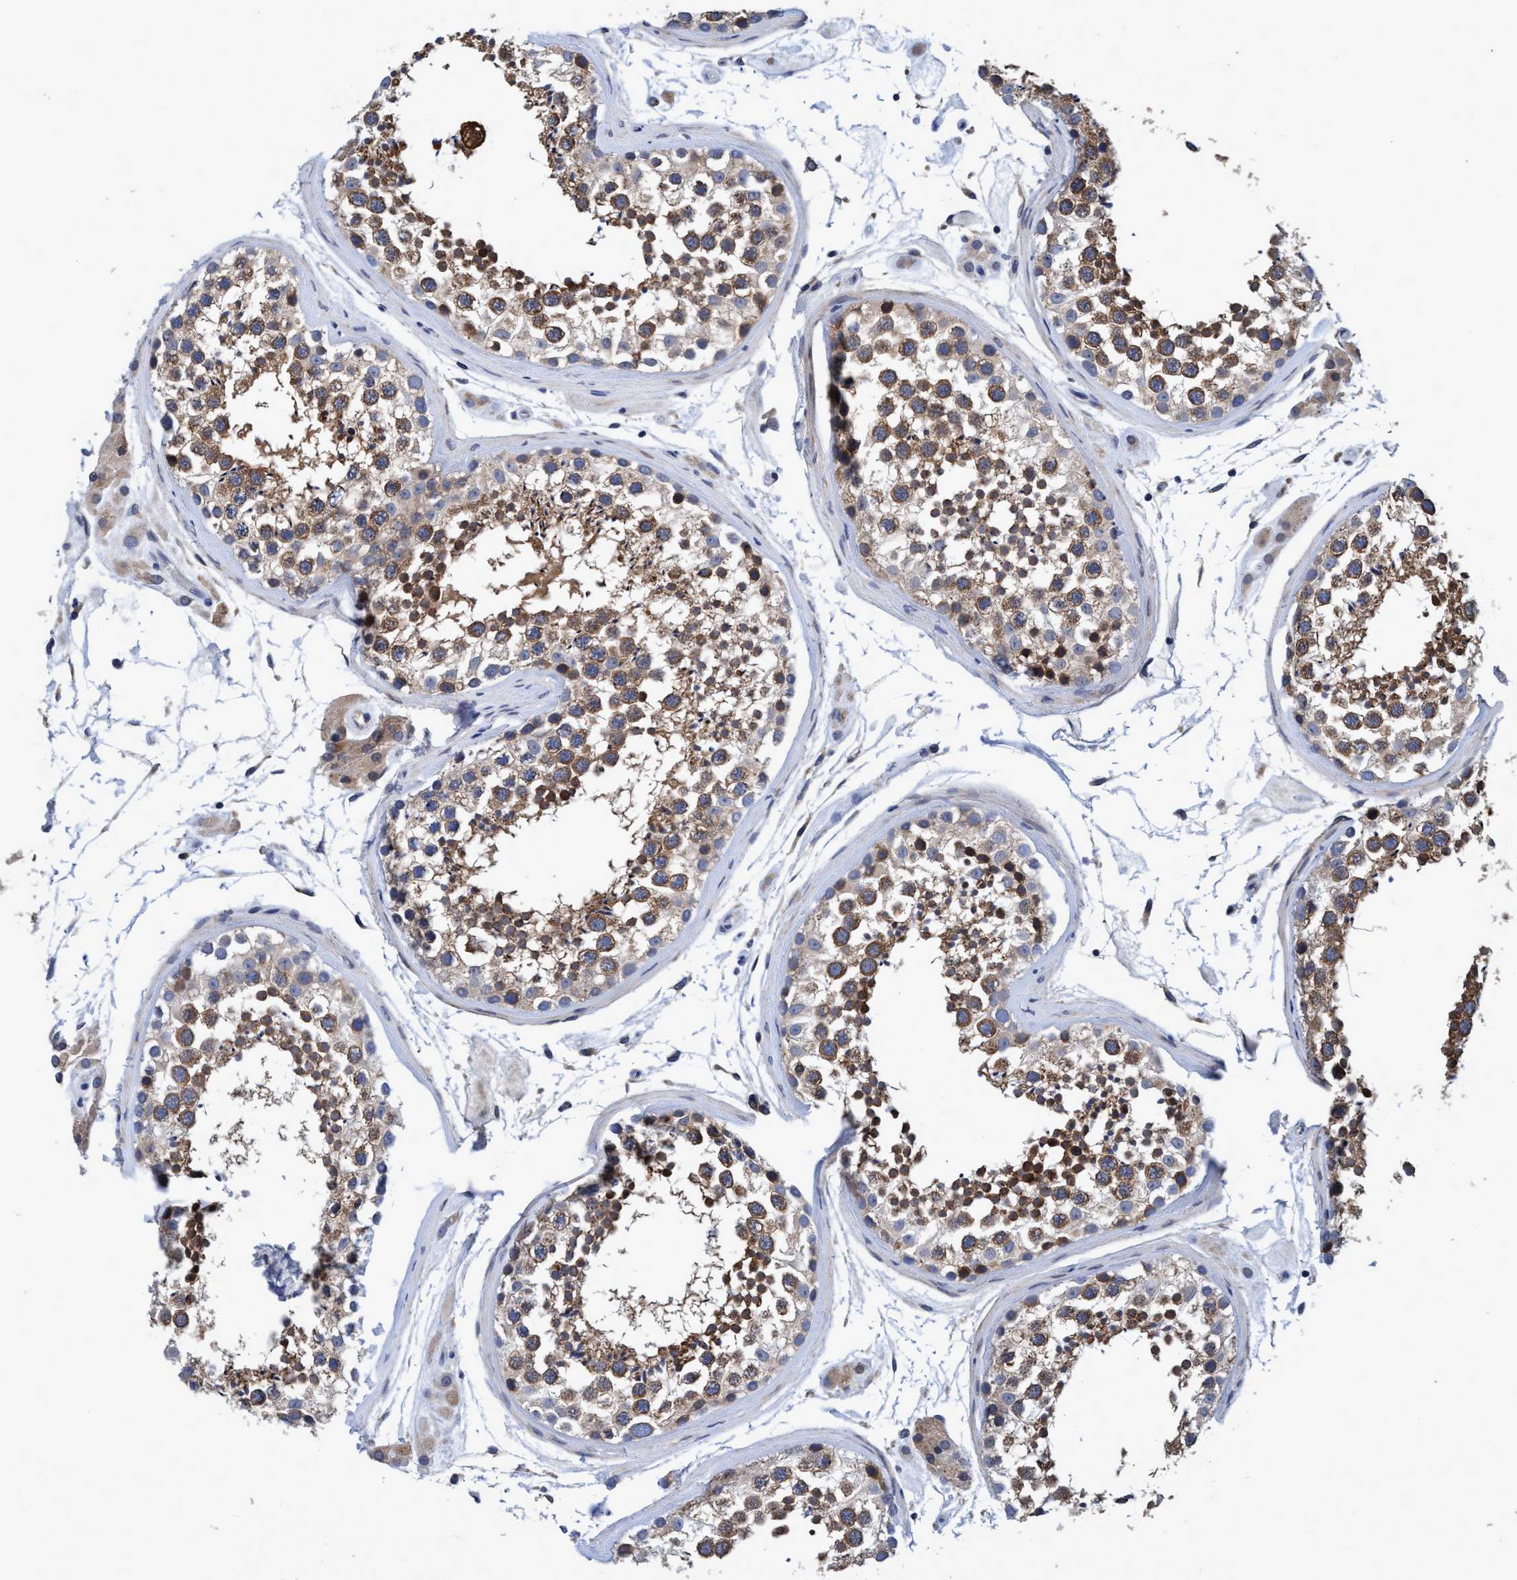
{"staining": {"intensity": "moderate", "quantity": ">75%", "location": "cytoplasmic/membranous"}, "tissue": "testis", "cell_type": "Cells in seminiferous ducts", "image_type": "normal", "snomed": [{"axis": "morphology", "description": "Normal tissue, NOS"}, {"axis": "topography", "description": "Testis"}], "caption": "Cells in seminiferous ducts show medium levels of moderate cytoplasmic/membranous expression in approximately >75% of cells in benign human testis. Using DAB (brown) and hematoxylin (blue) stains, captured at high magnification using brightfield microscopy.", "gene": "CALCOCO2", "patient": {"sex": "male", "age": 46}}